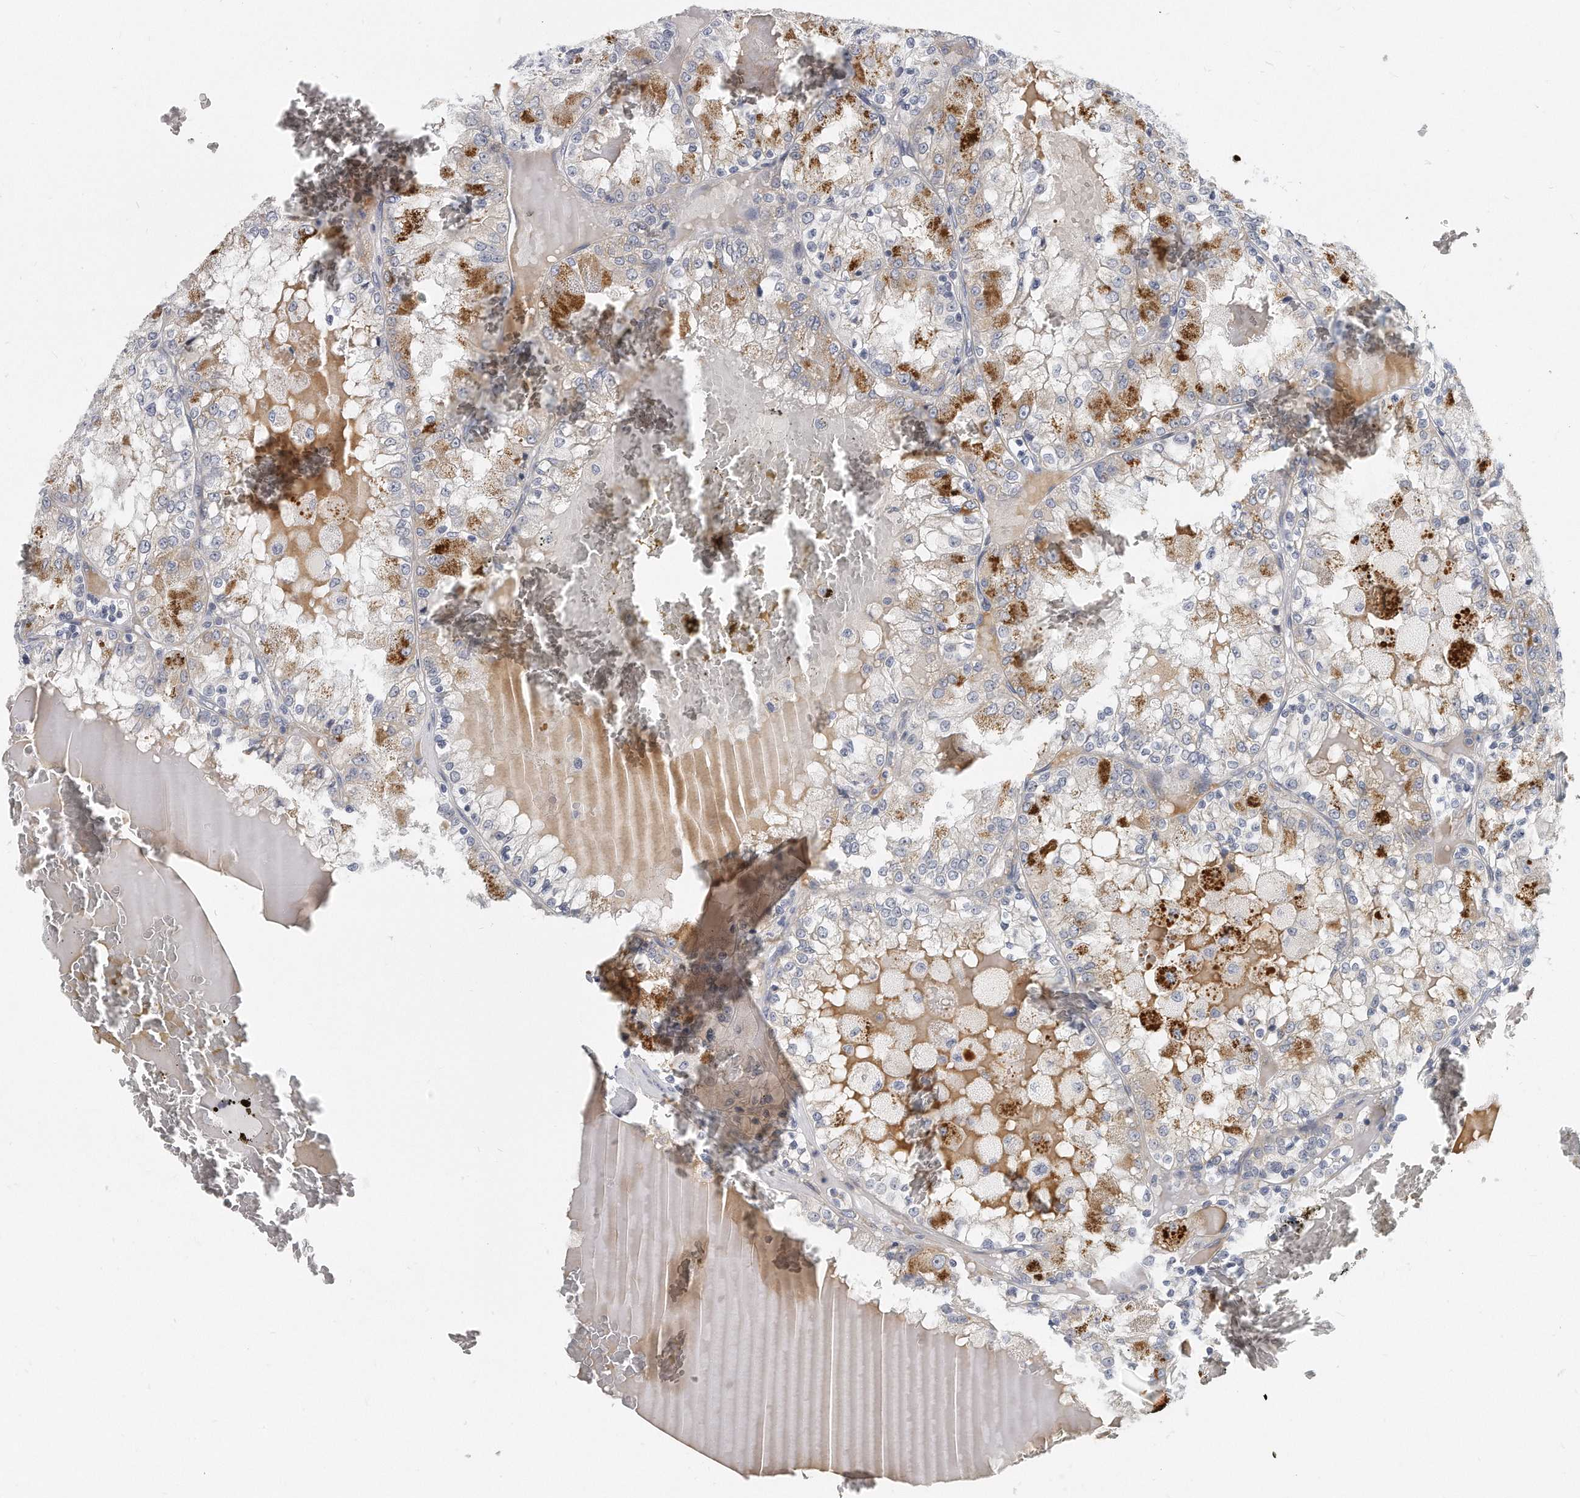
{"staining": {"intensity": "moderate", "quantity": "<25%", "location": "cytoplasmic/membranous"}, "tissue": "renal cancer", "cell_type": "Tumor cells", "image_type": "cancer", "snomed": [{"axis": "morphology", "description": "Adenocarcinoma, NOS"}, {"axis": "topography", "description": "Kidney"}], "caption": "Immunohistochemistry (IHC) micrograph of neoplastic tissue: human renal cancer stained using immunohistochemistry reveals low levels of moderate protein expression localized specifically in the cytoplasmic/membranous of tumor cells, appearing as a cytoplasmic/membranous brown color.", "gene": "PLEKHA6", "patient": {"sex": "female", "age": 56}}